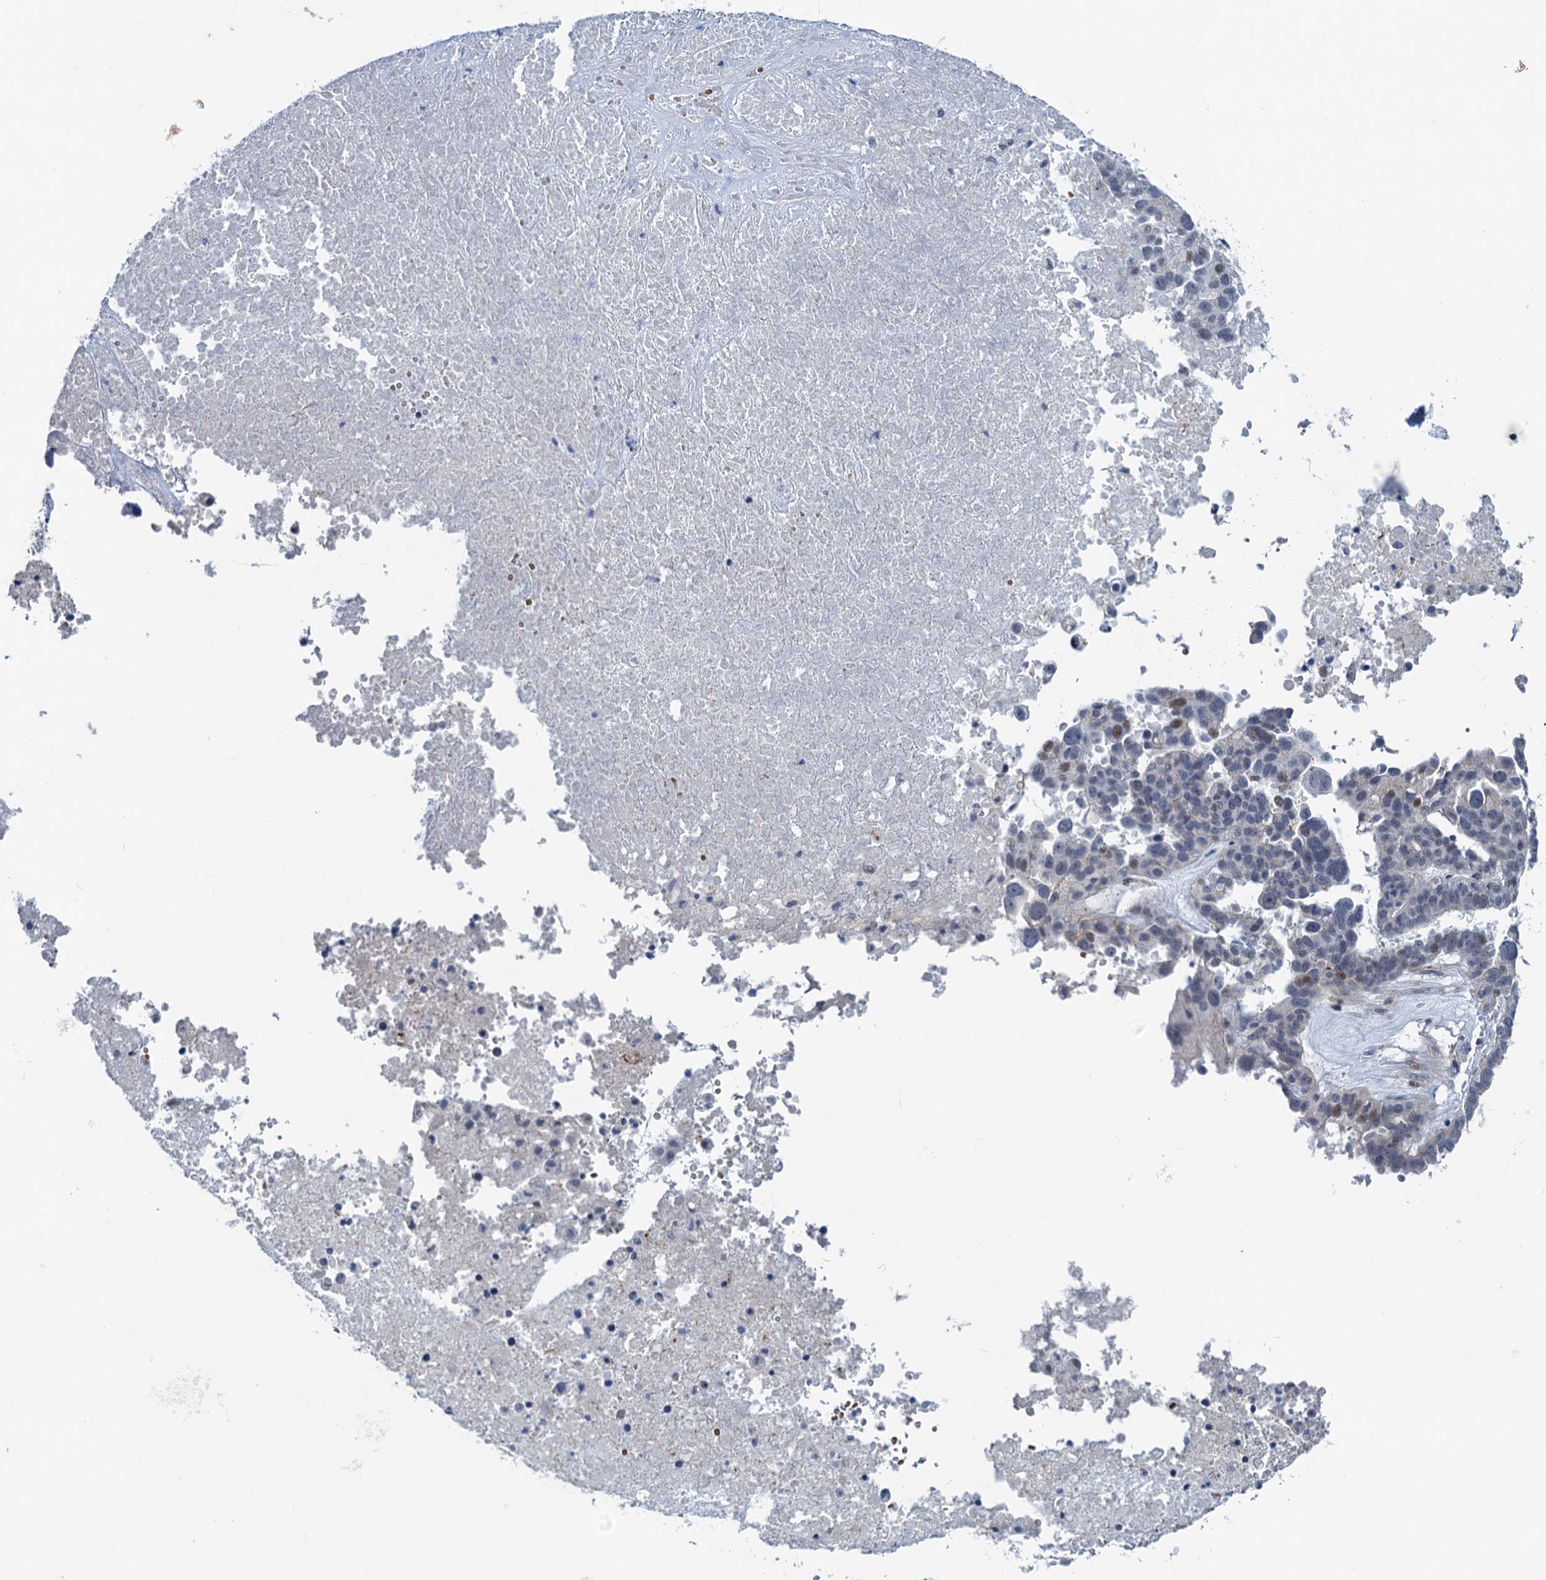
{"staining": {"intensity": "weak", "quantity": "<25%", "location": "nuclear"}, "tissue": "ovarian cancer", "cell_type": "Tumor cells", "image_type": "cancer", "snomed": [{"axis": "morphology", "description": "Cystadenocarcinoma, serous, NOS"}, {"axis": "topography", "description": "Ovary"}], "caption": "IHC photomicrograph of human serous cystadenocarcinoma (ovarian) stained for a protein (brown), which reveals no staining in tumor cells.", "gene": "ATOSA", "patient": {"sex": "female", "age": 59}}